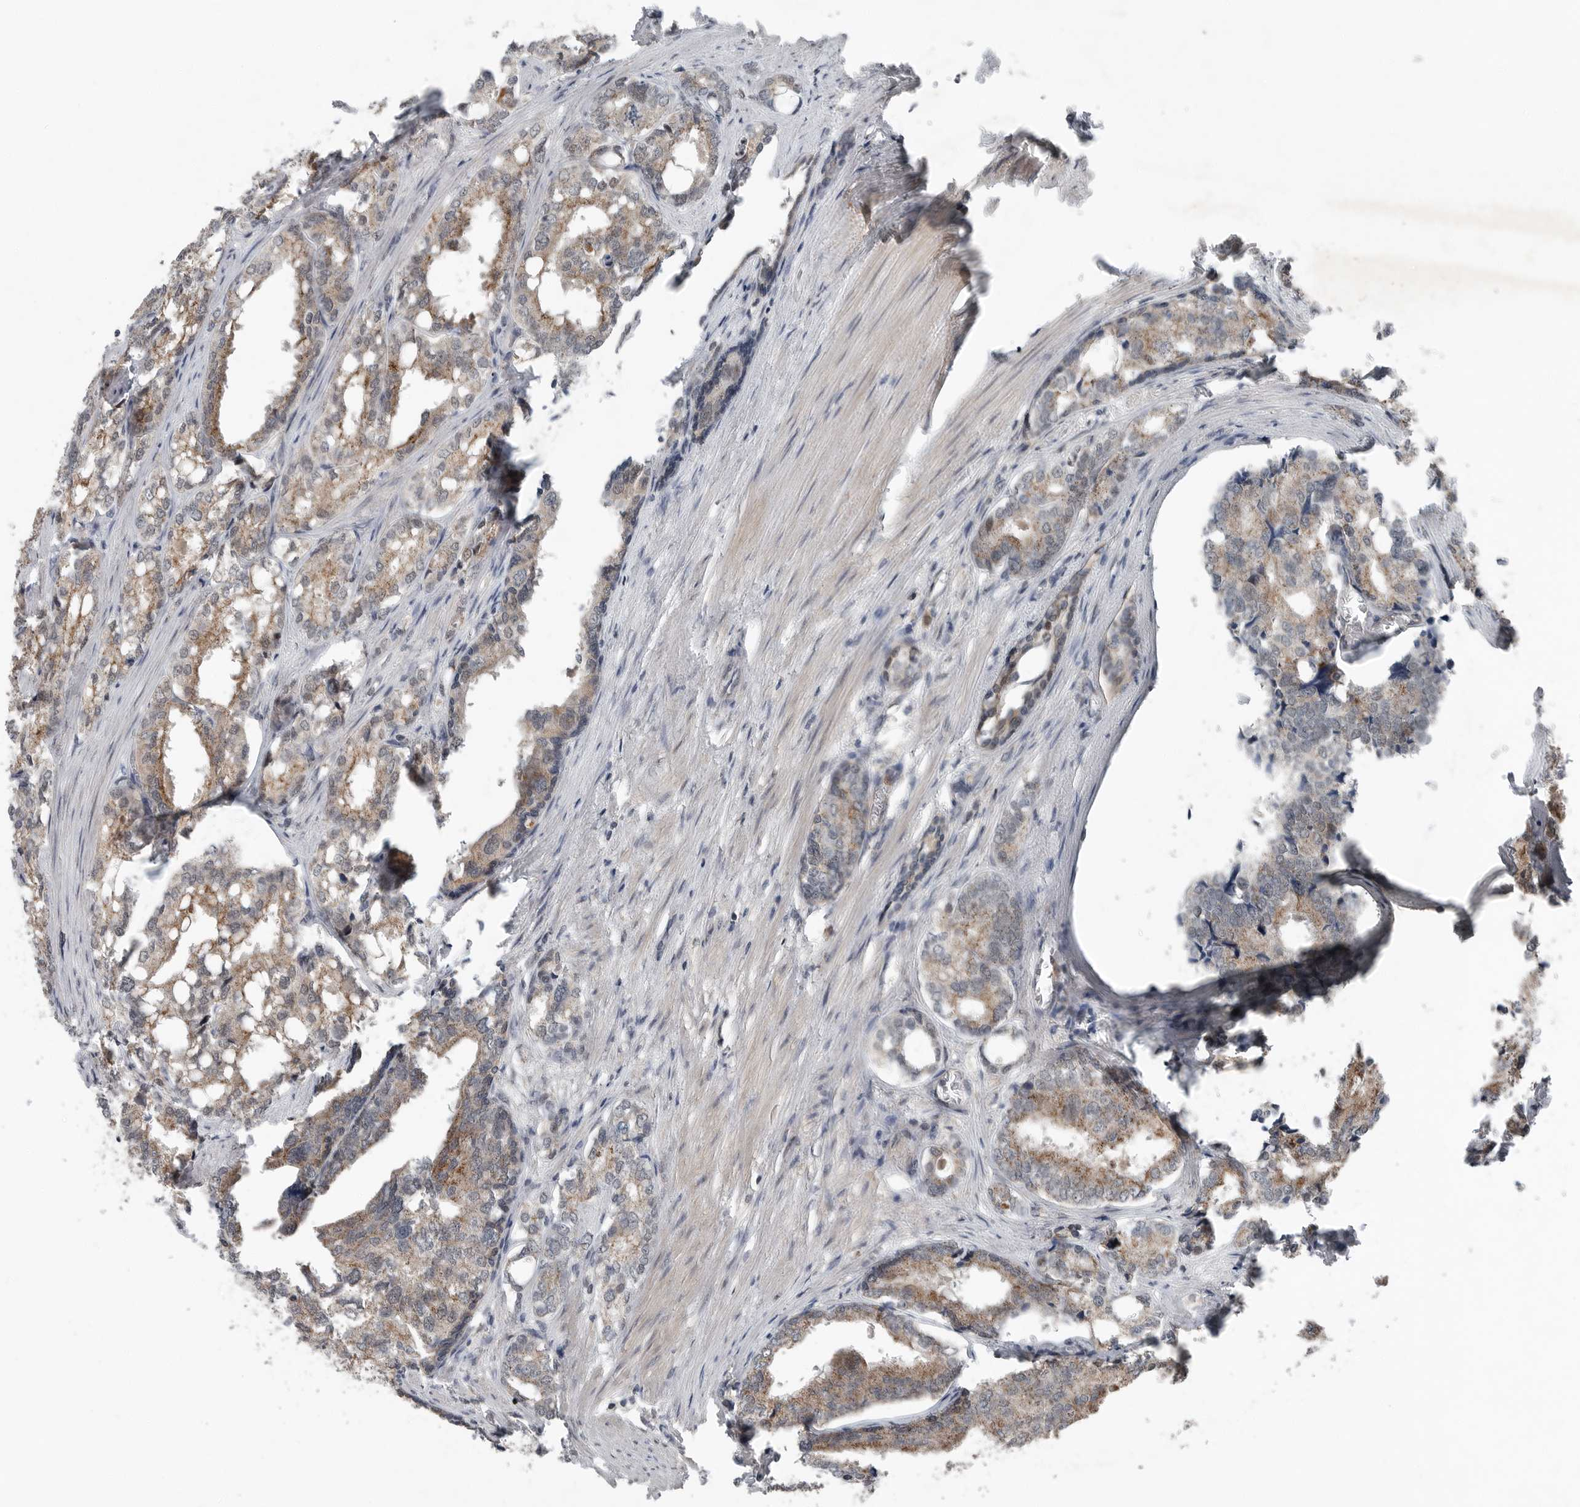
{"staining": {"intensity": "moderate", "quantity": "25%-75%", "location": "cytoplasmic/membranous"}, "tissue": "prostate cancer", "cell_type": "Tumor cells", "image_type": "cancer", "snomed": [{"axis": "morphology", "description": "Adenocarcinoma, High grade"}, {"axis": "topography", "description": "Prostate"}], "caption": "Tumor cells show medium levels of moderate cytoplasmic/membranous staining in about 25%-75% of cells in human prostate cancer (adenocarcinoma (high-grade)).", "gene": "SCP2", "patient": {"sex": "male", "age": 50}}